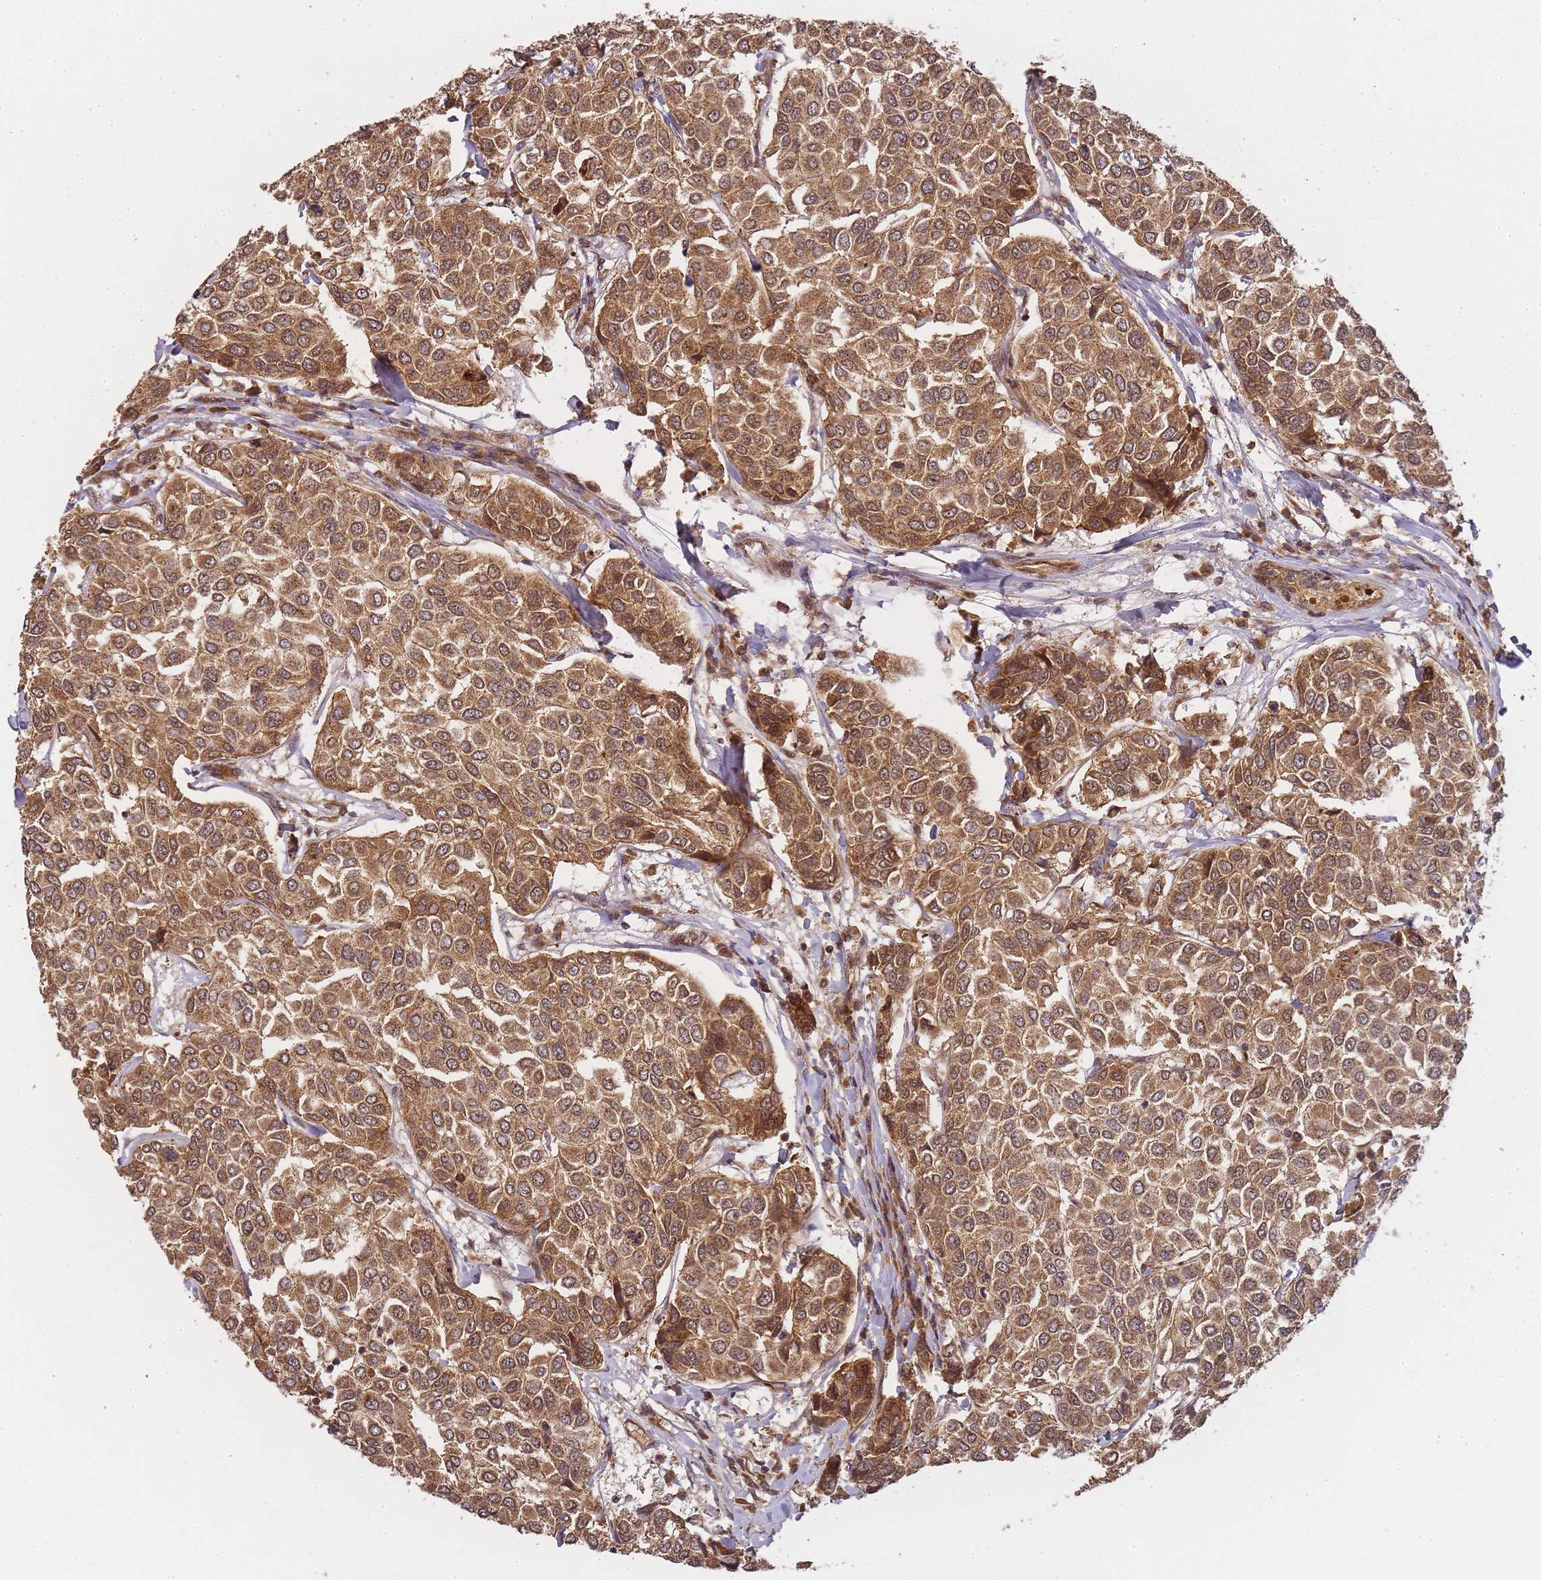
{"staining": {"intensity": "moderate", "quantity": ">75%", "location": "cytoplasmic/membranous,nuclear"}, "tissue": "breast cancer", "cell_type": "Tumor cells", "image_type": "cancer", "snomed": [{"axis": "morphology", "description": "Duct carcinoma"}, {"axis": "topography", "description": "Breast"}], "caption": "High-power microscopy captured an immunohistochemistry image of breast invasive ductal carcinoma, revealing moderate cytoplasmic/membranous and nuclear expression in approximately >75% of tumor cells.", "gene": "ZNF497", "patient": {"sex": "female", "age": 55}}